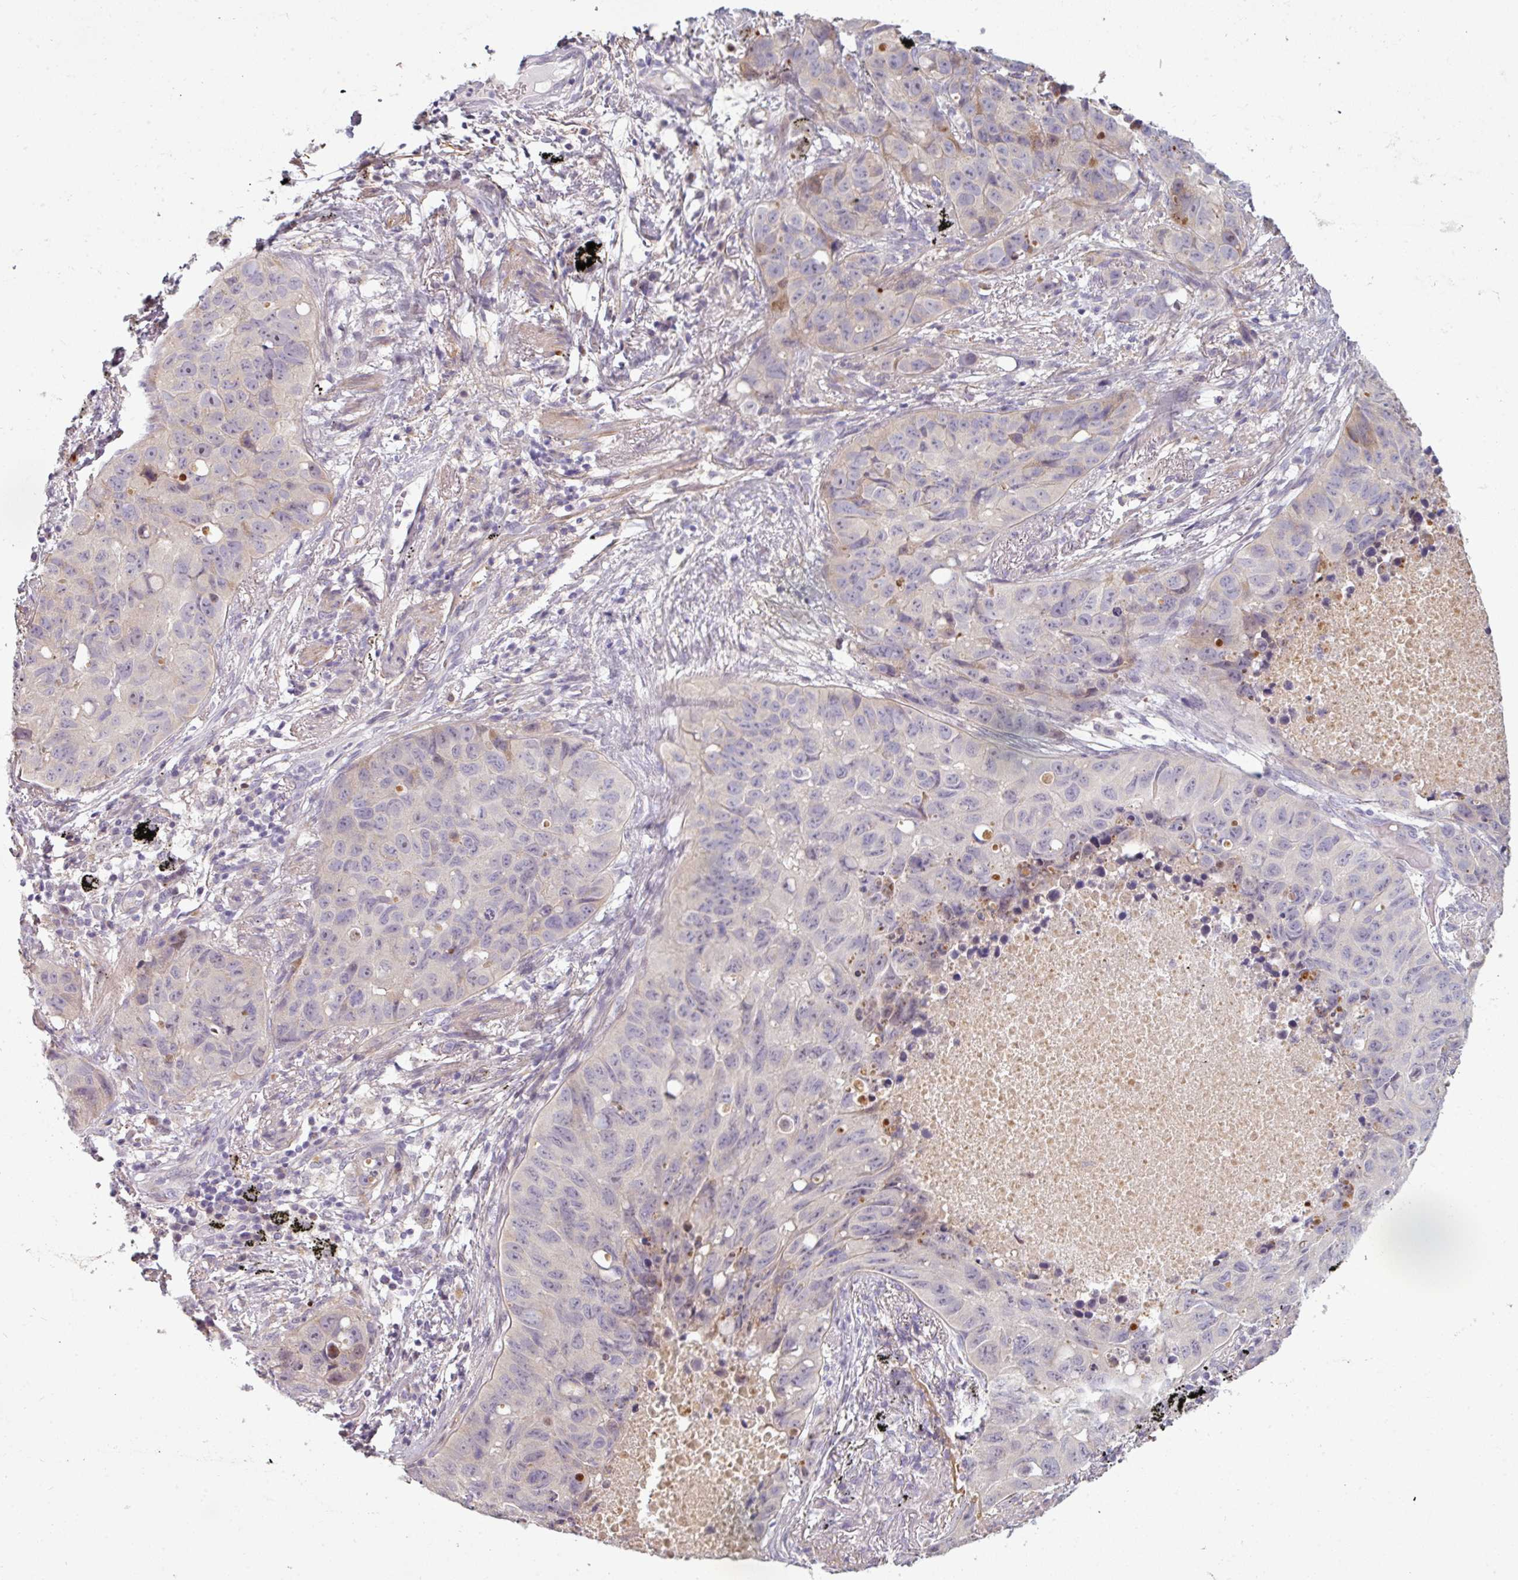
{"staining": {"intensity": "weak", "quantity": "<25%", "location": "cytoplasmic/membranous"}, "tissue": "lung cancer", "cell_type": "Tumor cells", "image_type": "cancer", "snomed": [{"axis": "morphology", "description": "Squamous cell carcinoma, NOS"}, {"axis": "topography", "description": "Lung"}], "caption": "This is an IHC micrograph of human lung squamous cell carcinoma. There is no expression in tumor cells.", "gene": "C2orf16", "patient": {"sex": "male", "age": 60}}